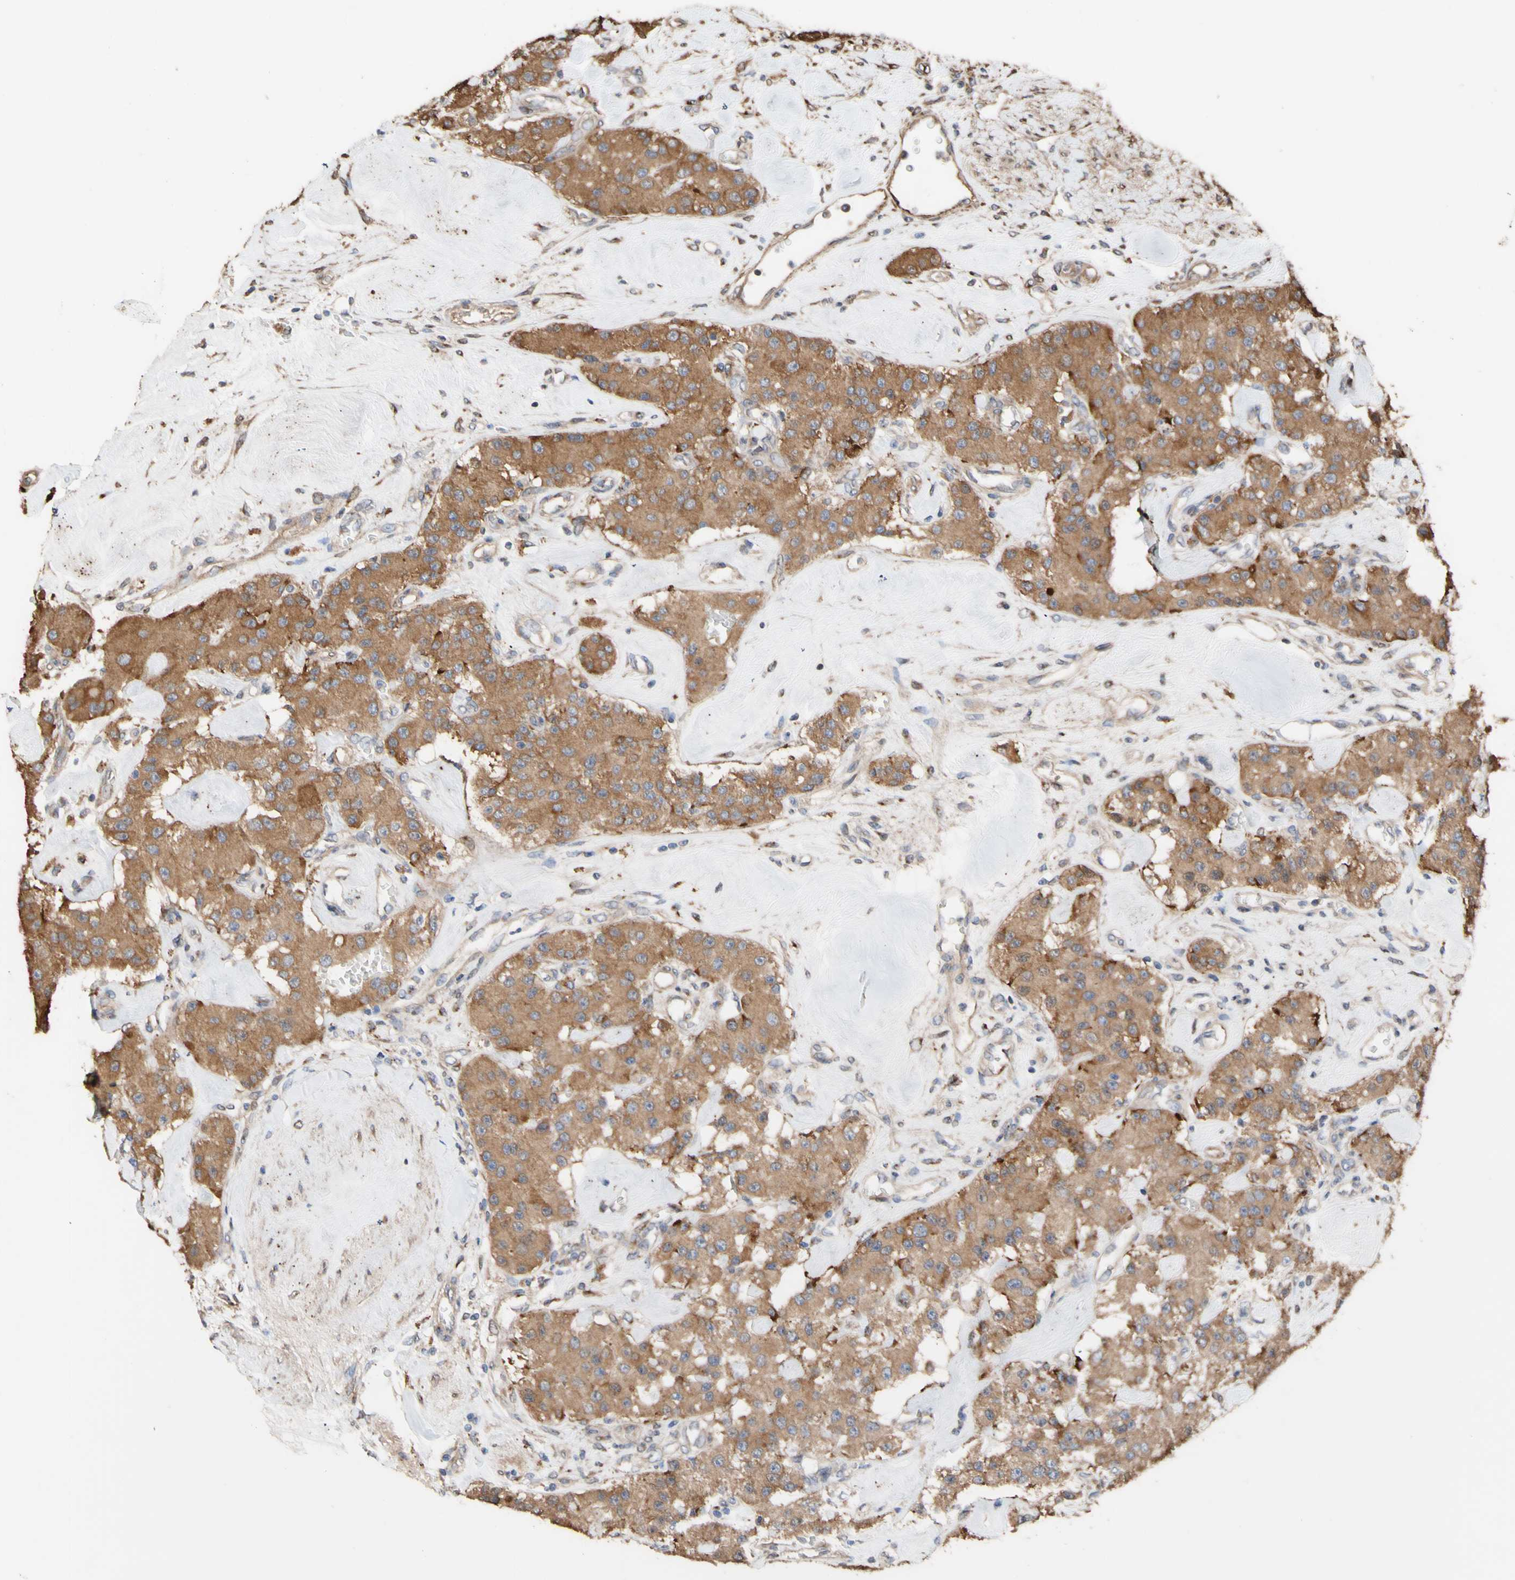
{"staining": {"intensity": "moderate", "quantity": ">75%", "location": "cytoplasmic/membranous"}, "tissue": "carcinoid", "cell_type": "Tumor cells", "image_type": "cancer", "snomed": [{"axis": "morphology", "description": "Carcinoid, malignant, NOS"}, {"axis": "topography", "description": "Pancreas"}], "caption": "Malignant carcinoid stained with a protein marker displays moderate staining in tumor cells.", "gene": "NECTIN3", "patient": {"sex": "male", "age": 41}}